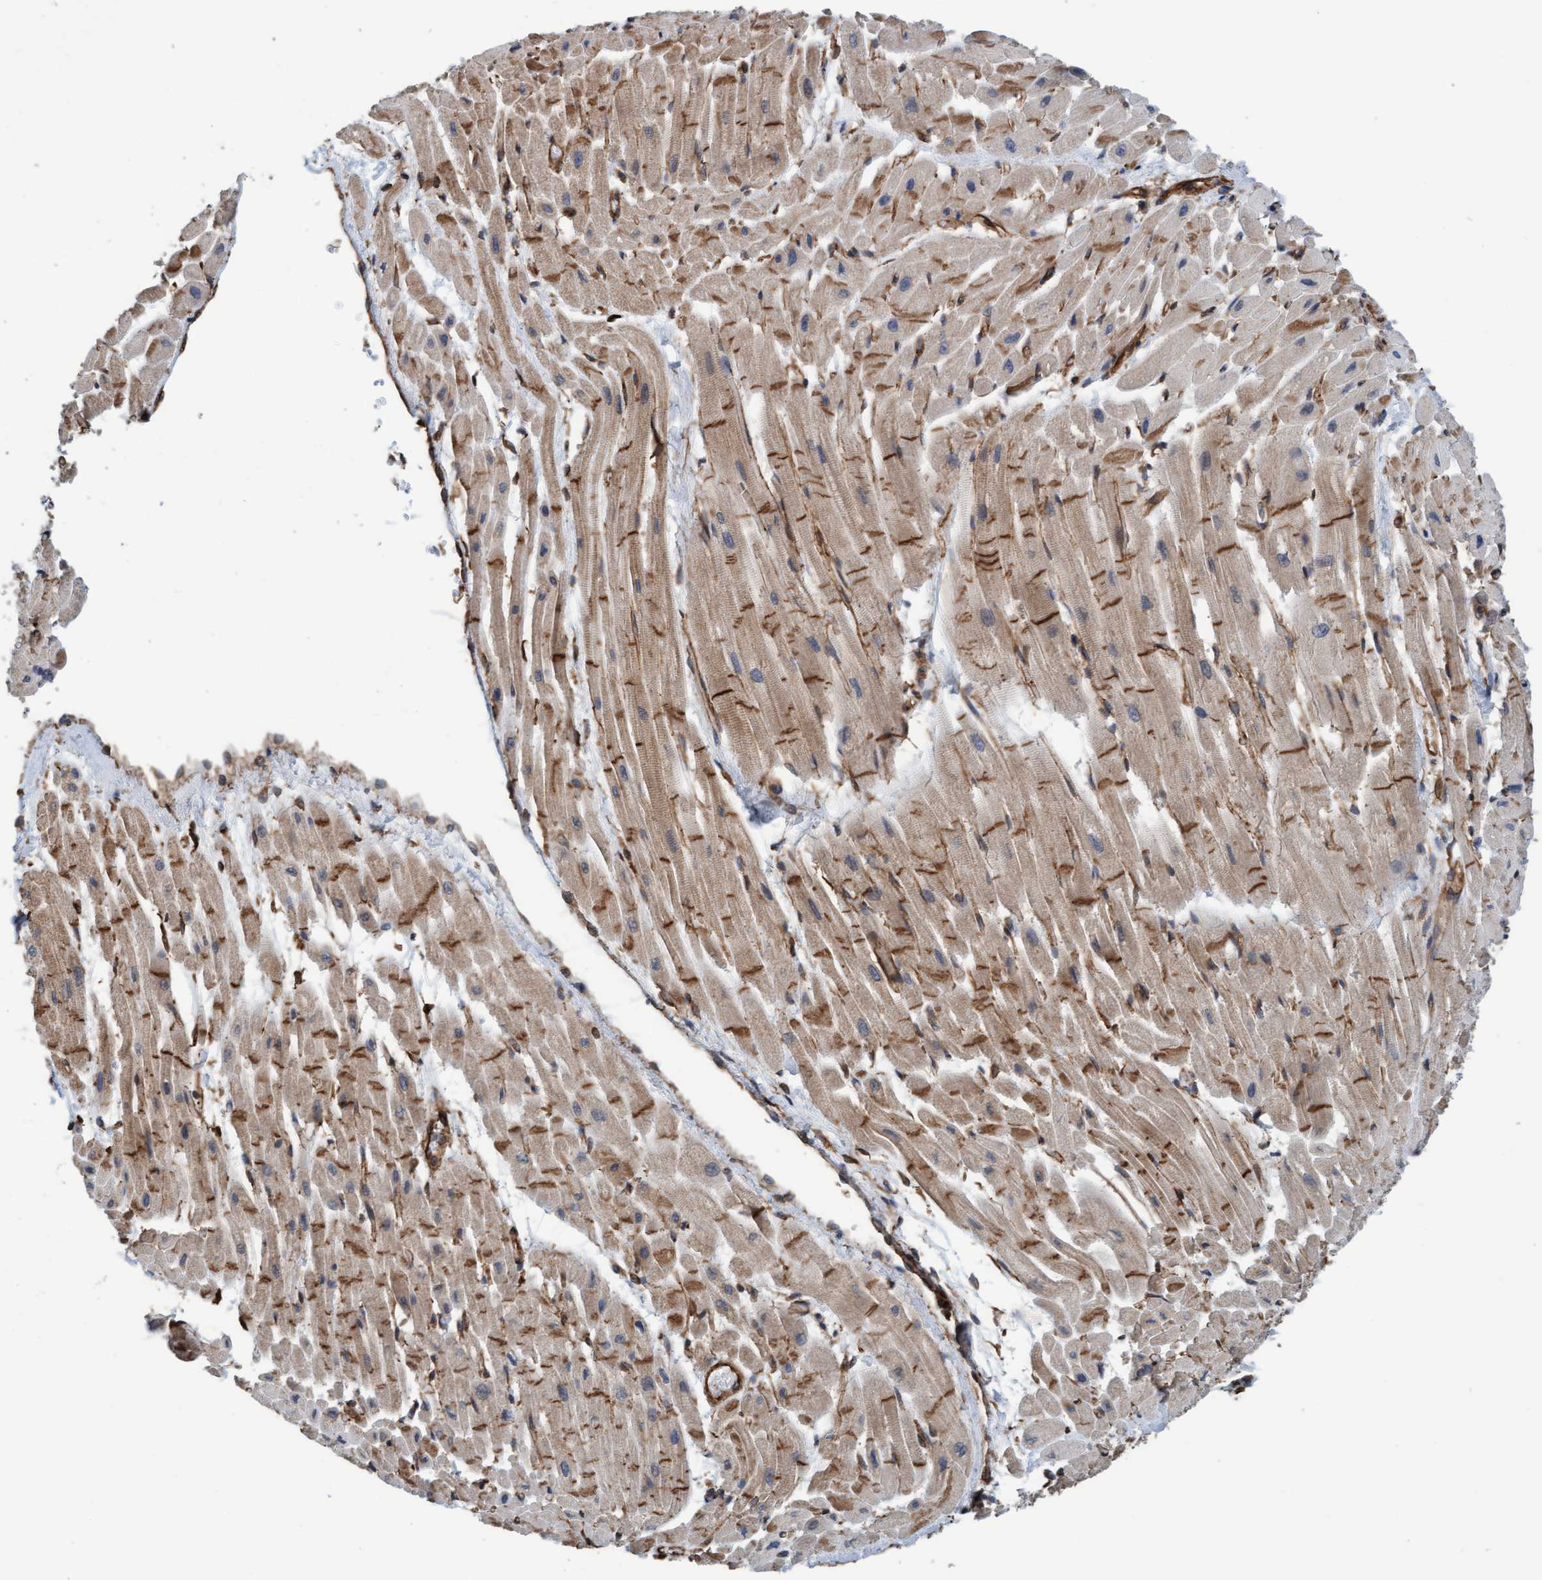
{"staining": {"intensity": "moderate", "quantity": ">75%", "location": "cytoplasmic/membranous"}, "tissue": "heart muscle", "cell_type": "Cardiomyocytes", "image_type": "normal", "snomed": [{"axis": "morphology", "description": "Normal tissue, NOS"}, {"axis": "topography", "description": "Heart"}], "caption": "Protein expression analysis of benign heart muscle shows moderate cytoplasmic/membranous staining in approximately >75% of cardiomyocytes. The staining is performed using DAB brown chromogen to label protein expression. The nuclei are counter-stained blue using hematoxylin.", "gene": "STXBP4", "patient": {"sex": "male", "age": 45}}